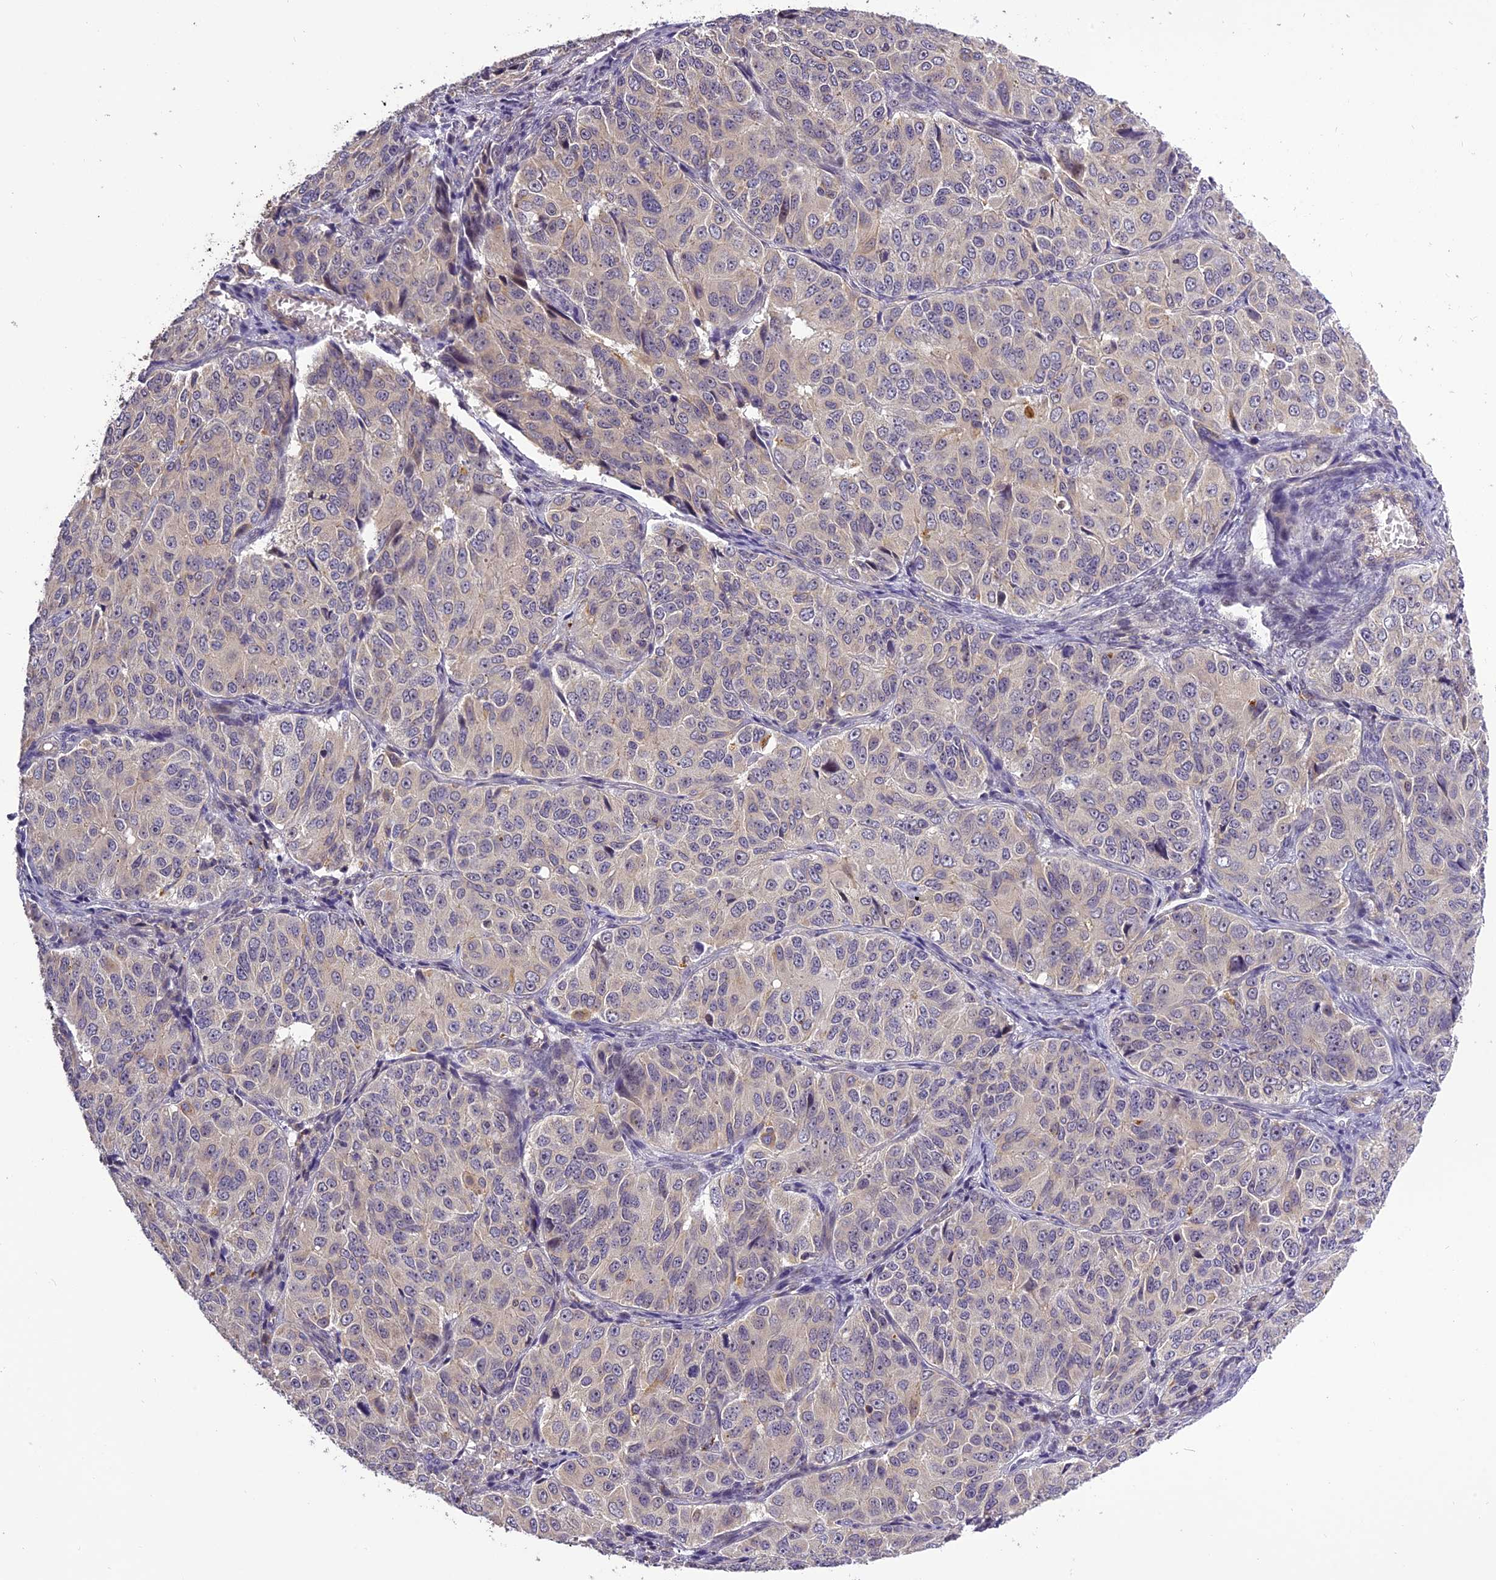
{"staining": {"intensity": "negative", "quantity": "none", "location": "none"}, "tissue": "ovarian cancer", "cell_type": "Tumor cells", "image_type": "cancer", "snomed": [{"axis": "morphology", "description": "Carcinoma, endometroid"}, {"axis": "topography", "description": "Ovary"}], "caption": "Ovarian cancer (endometroid carcinoma) stained for a protein using immunohistochemistry displays no positivity tumor cells.", "gene": "FNIP2", "patient": {"sex": "female", "age": 51}}